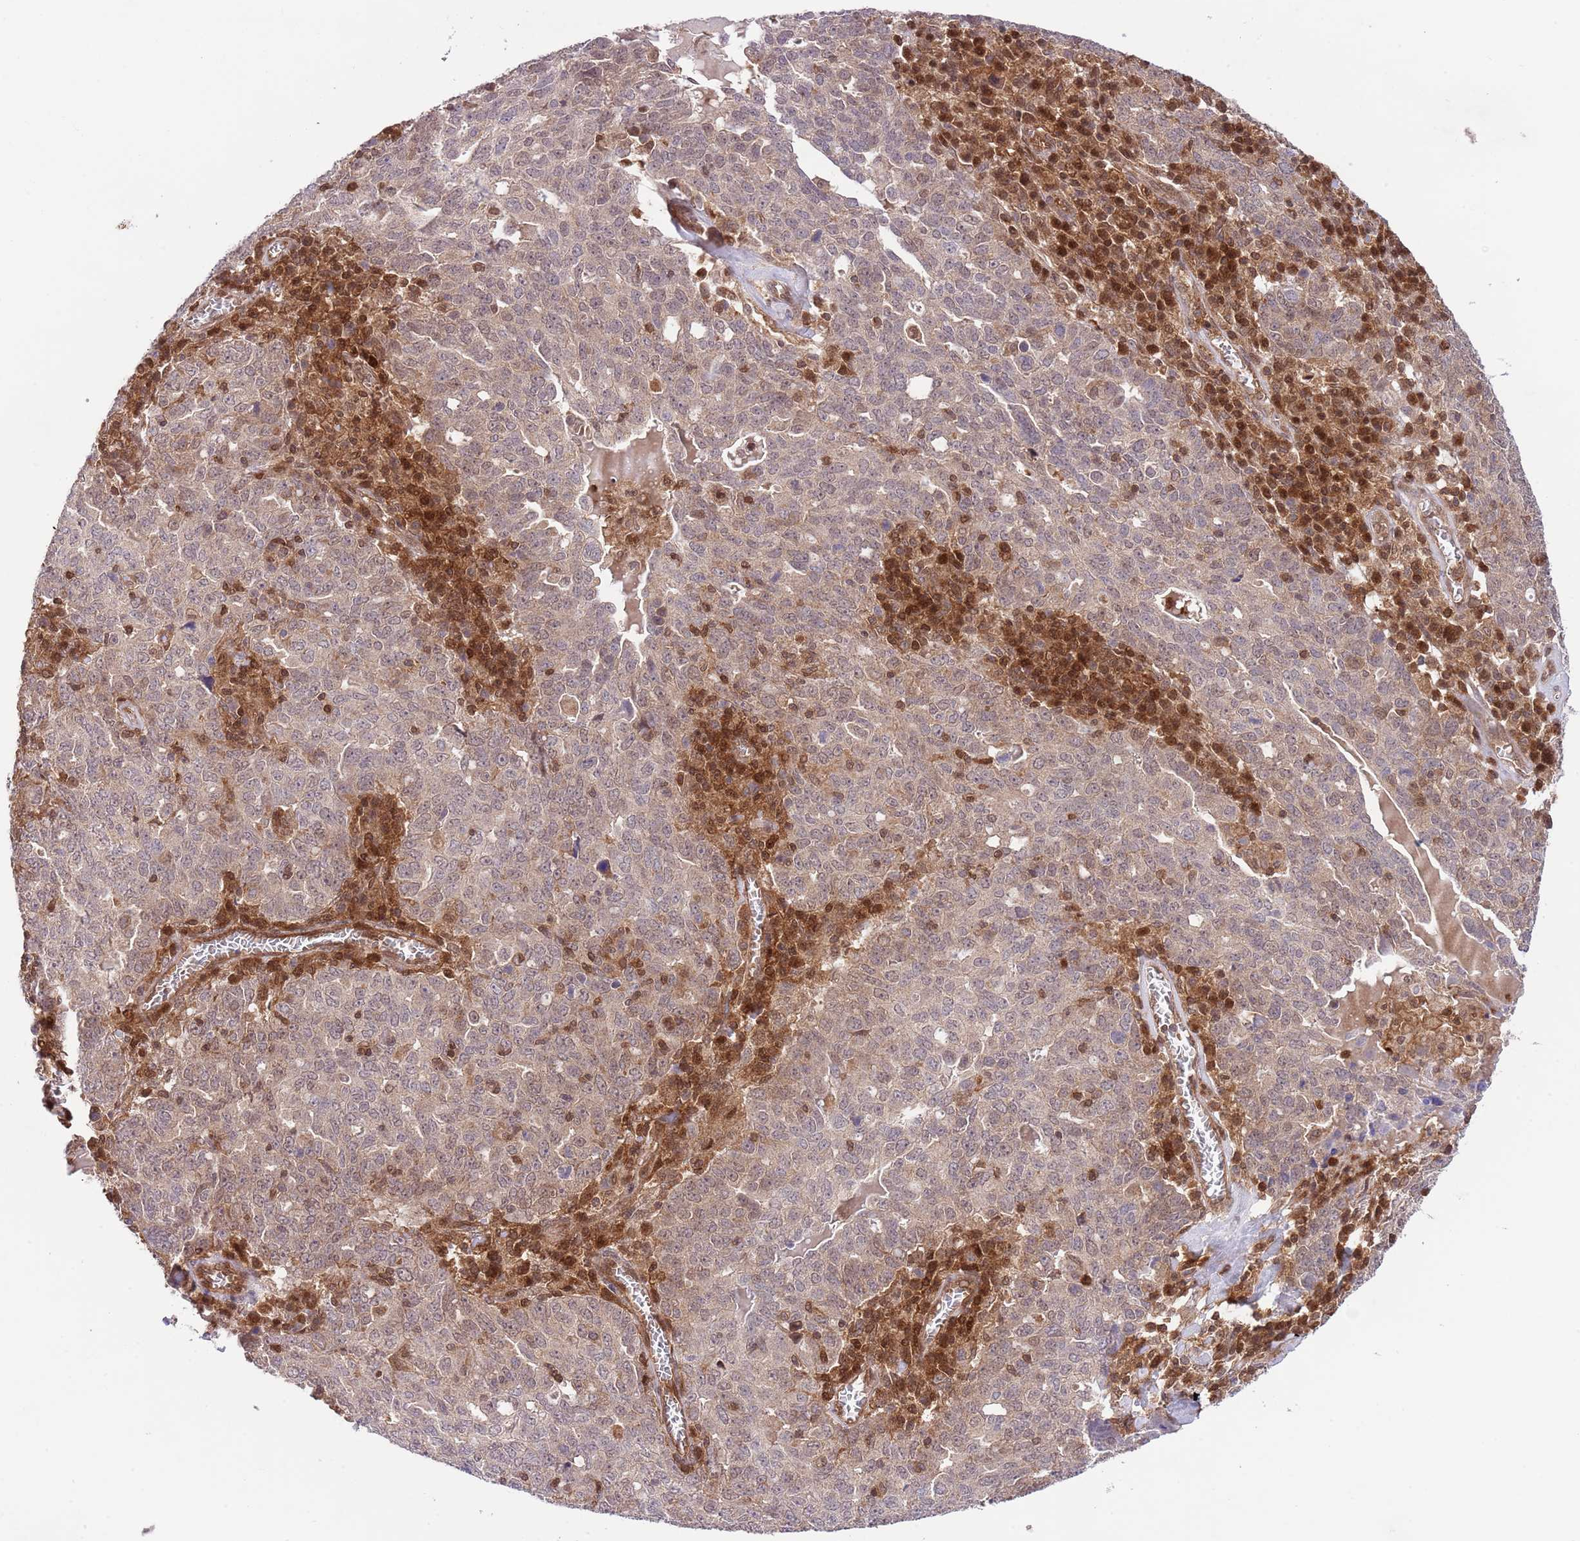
{"staining": {"intensity": "weak", "quantity": ">75%", "location": "cytoplasmic/membranous"}, "tissue": "ovarian cancer", "cell_type": "Tumor cells", "image_type": "cancer", "snomed": [{"axis": "morphology", "description": "Carcinoma, endometroid"}, {"axis": "topography", "description": "Ovary"}], "caption": "Immunohistochemistry (IHC) image of neoplastic tissue: ovarian cancer stained using IHC exhibits low levels of weak protein expression localized specifically in the cytoplasmic/membranous of tumor cells, appearing as a cytoplasmic/membranous brown color.", "gene": "HDHD2", "patient": {"sex": "female", "age": 62}}